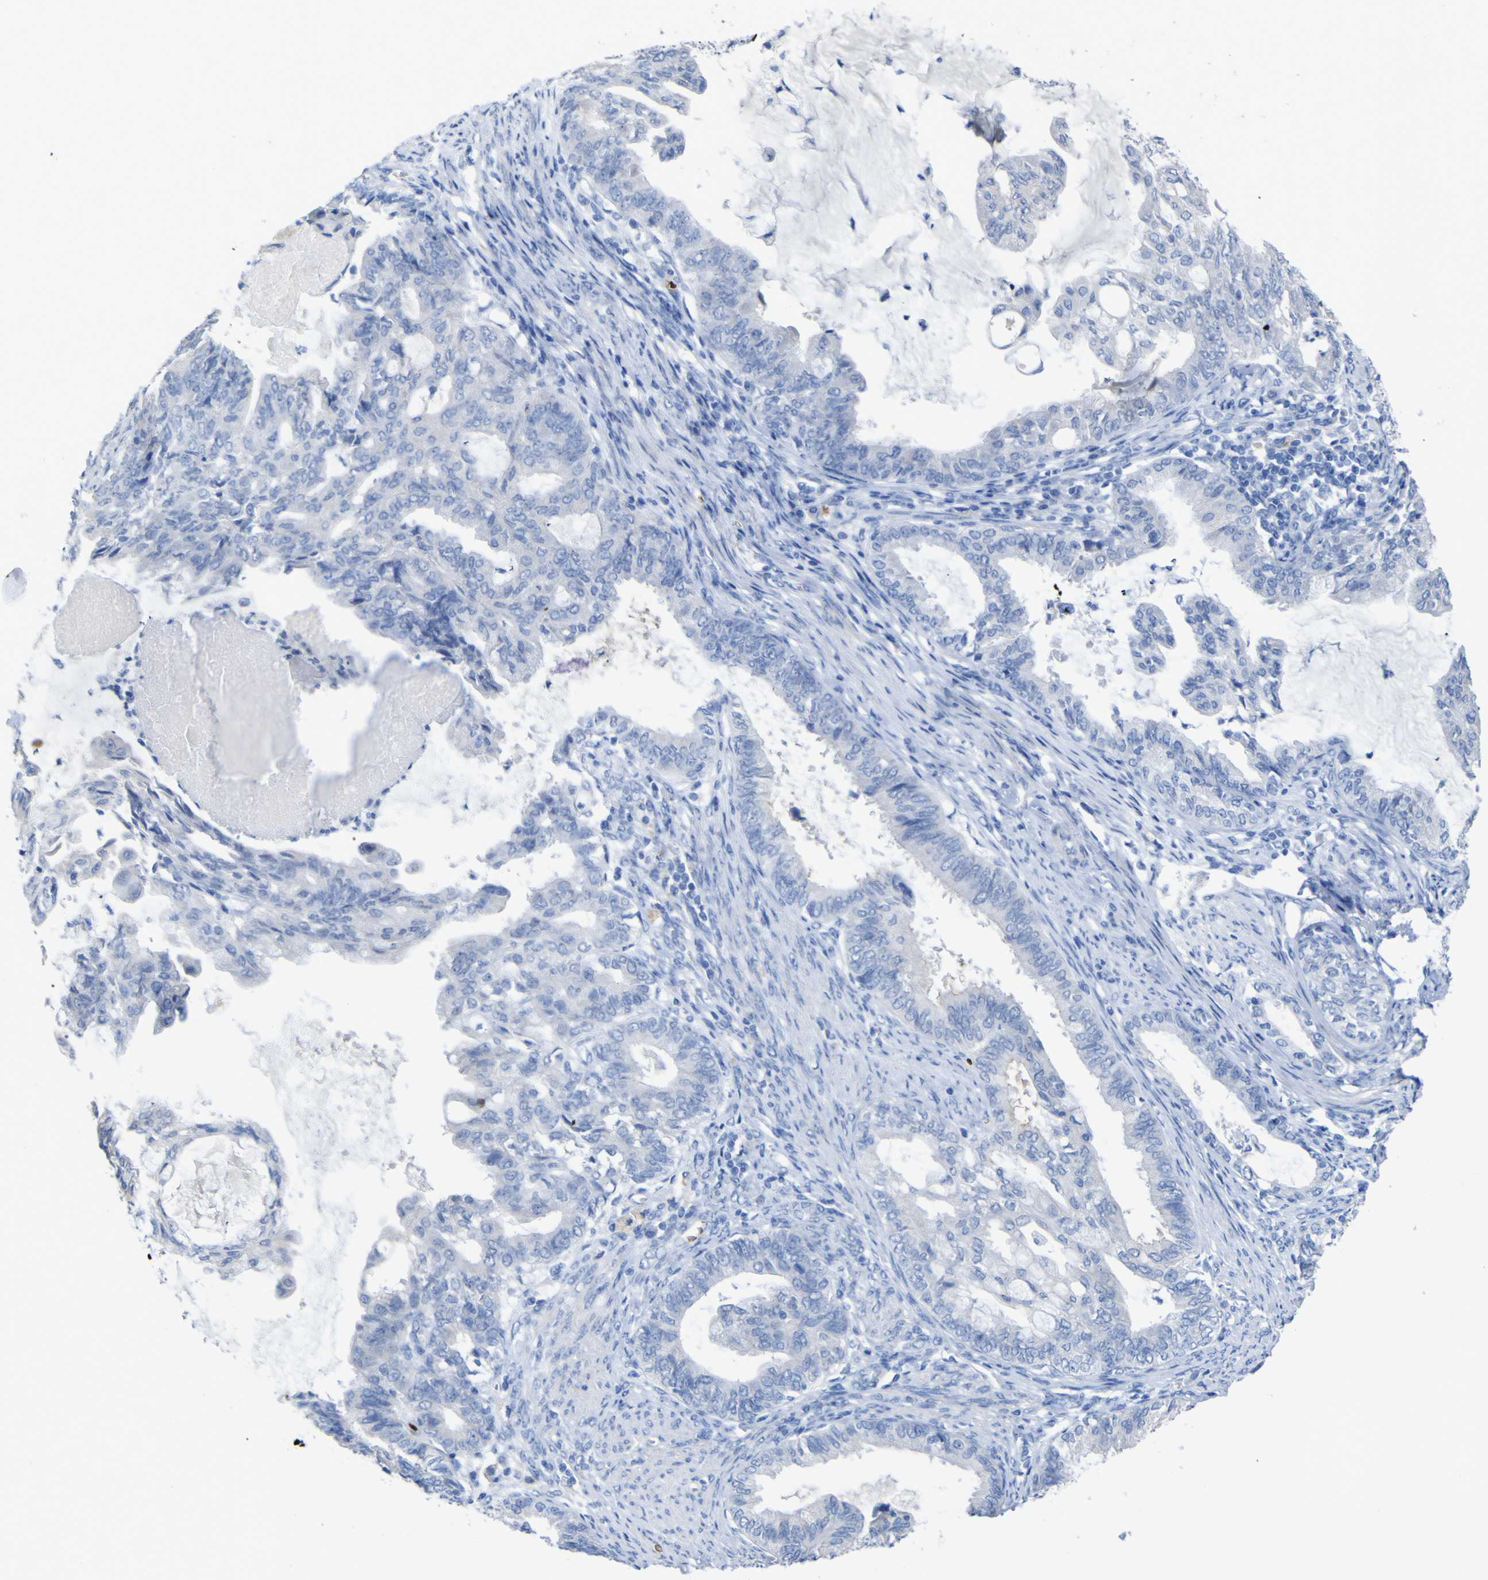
{"staining": {"intensity": "negative", "quantity": "none", "location": "none"}, "tissue": "endometrial cancer", "cell_type": "Tumor cells", "image_type": "cancer", "snomed": [{"axis": "morphology", "description": "Adenocarcinoma, NOS"}, {"axis": "topography", "description": "Endometrium"}], "caption": "Immunohistochemistry (IHC) image of human endometrial cancer (adenocarcinoma) stained for a protein (brown), which demonstrates no expression in tumor cells. (DAB (3,3'-diaminobenzidine) IHC visualized using brightfield microscopy, high magnification).", "gene": "GCM1", "patient": {"sex": "female", "age": 86}}